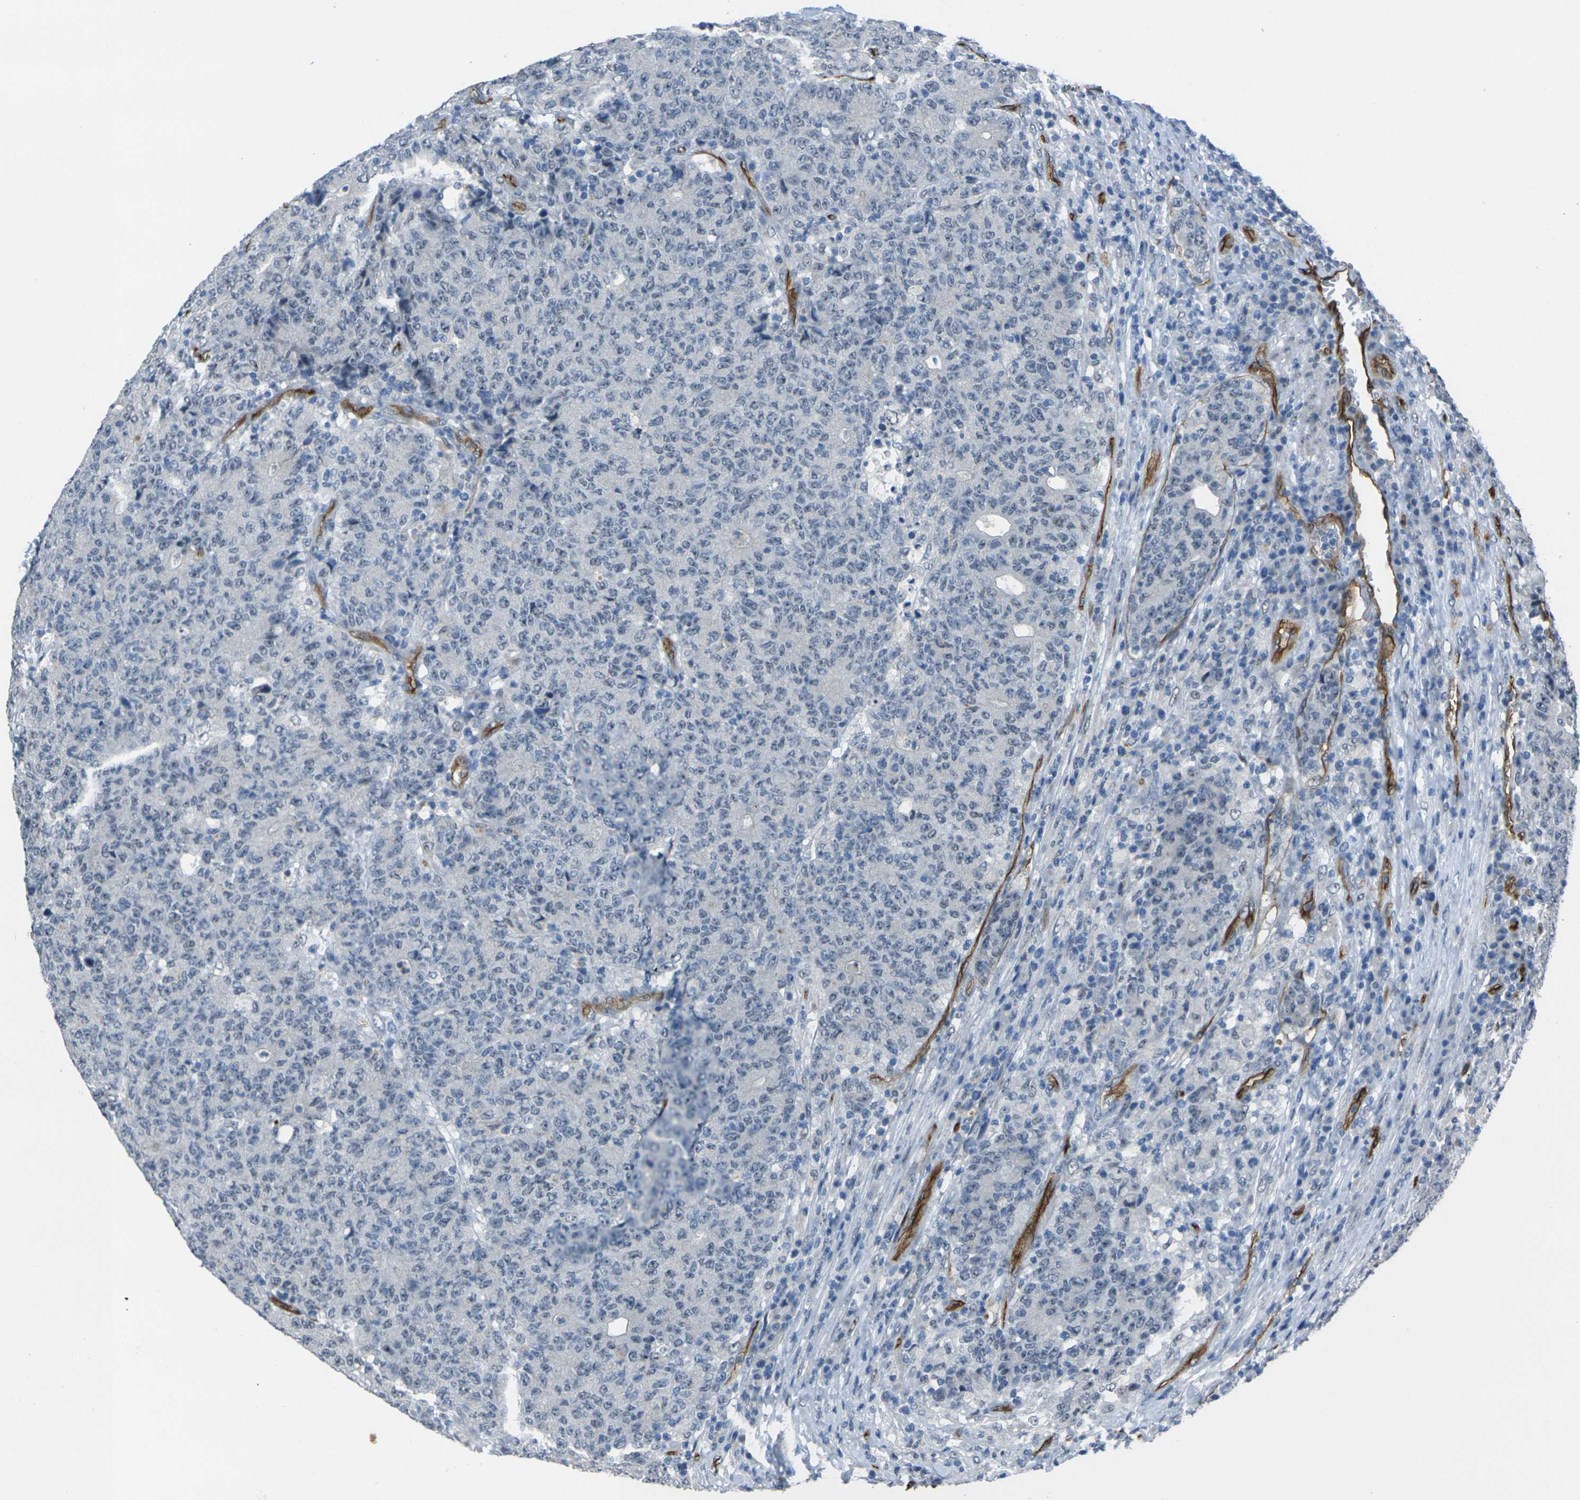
{"staining": {"intensity": "negative", "quantity": "none", "location": "none"}, "tissue": "colorectal cancer", "cell_type": "Tumor cells", "image_type": "cancer", "snomed": [{"axis": "morphology", "description": "Normal tissue, NOS"}, {"axis": "morphology", "description": "Adenocarcinoma, NOS"}, {"axis": "topography", "description": "Colon"}], "caption": "This is an immunohistochemistry photomicrograph of human colorectal cancer. There is no staining in tumor cells.", "gene": "HSPA12B", "patient": {"sex": "female", "age": 75}}